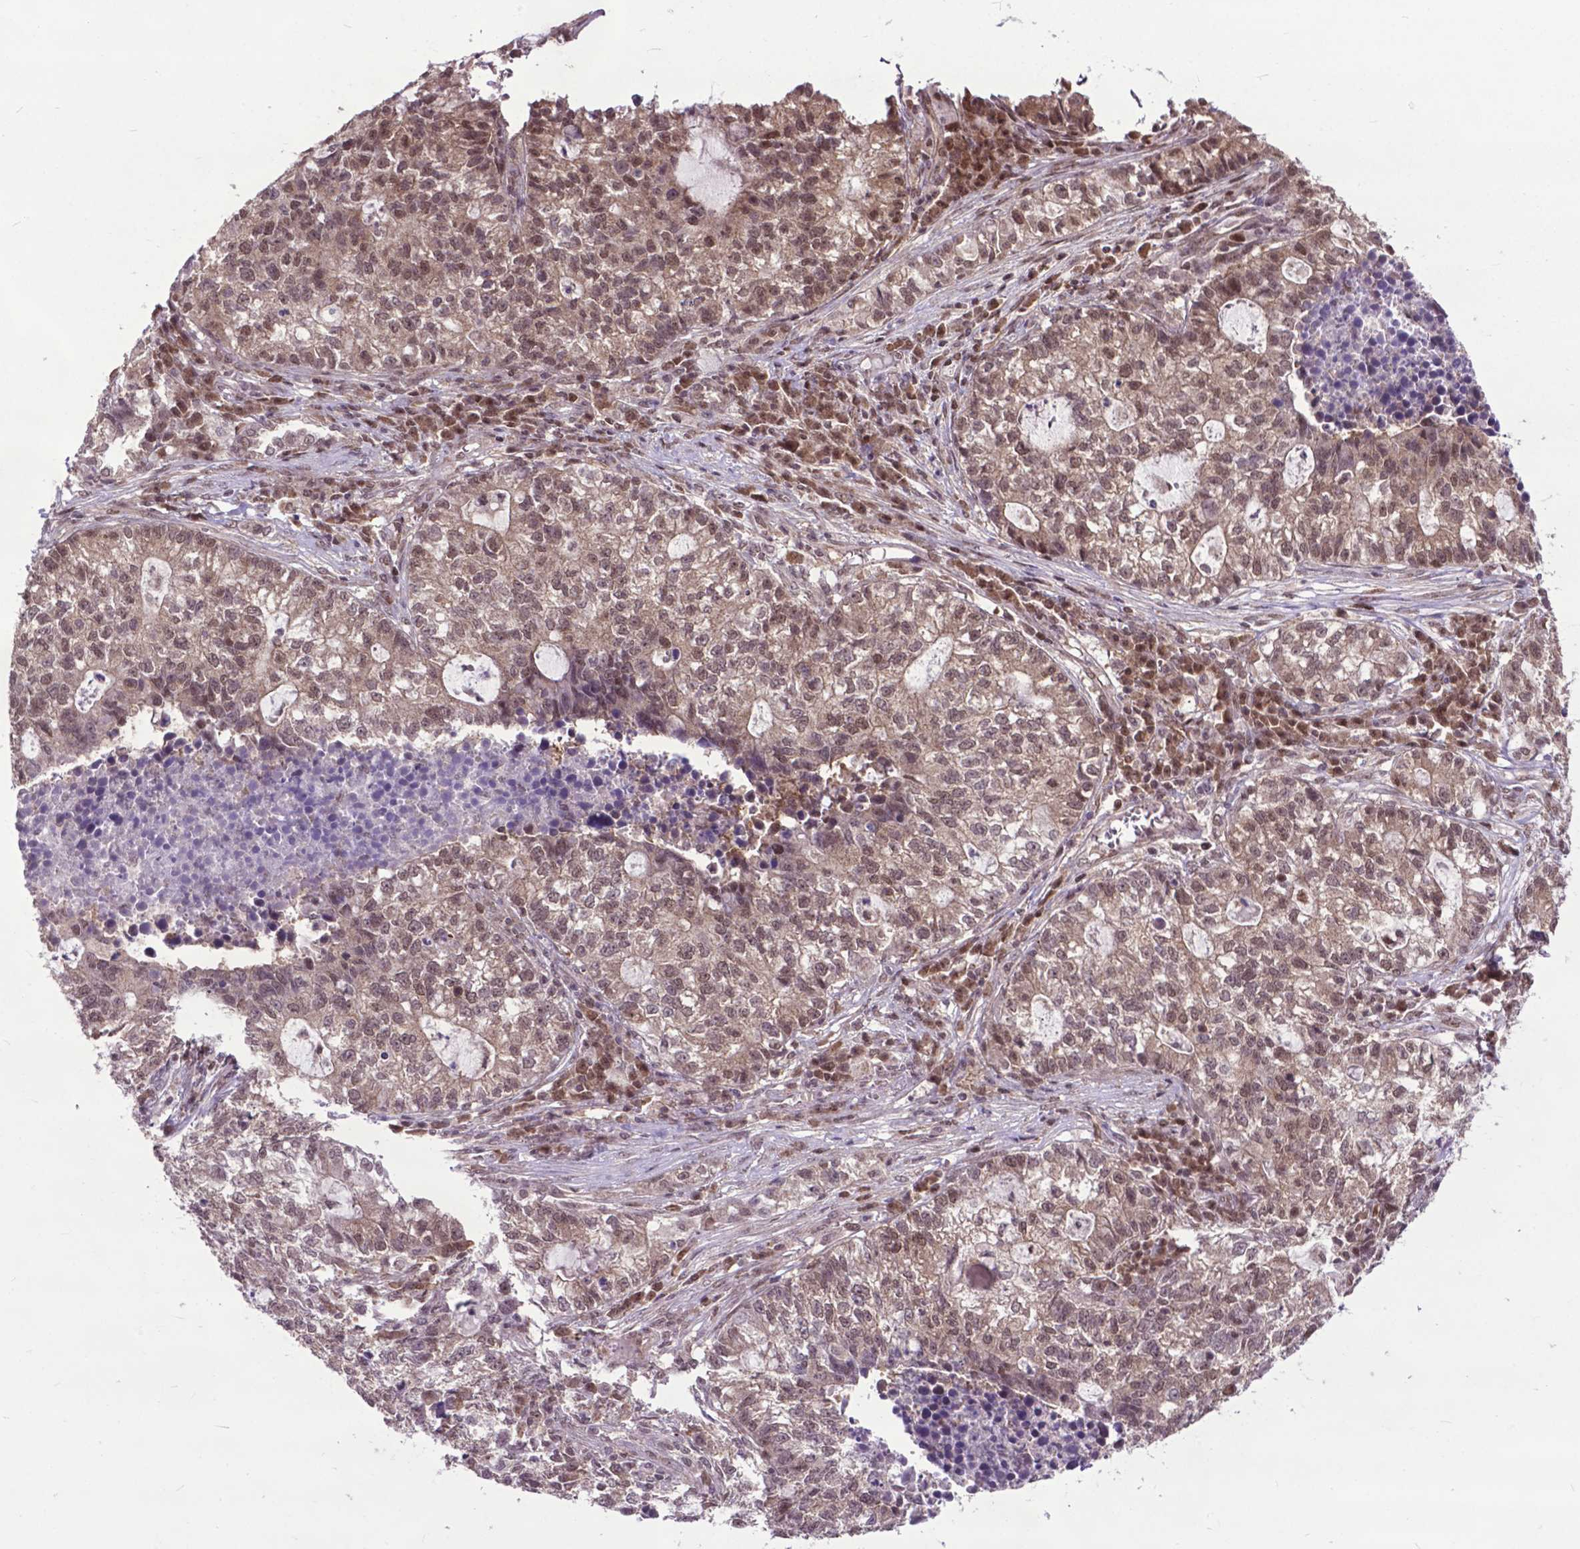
{"staining": {"intensity": "weak", "quantity": ">75%", "location": "nuclear"}, "tissue": "lung cancer", "cell_type": "Tumor cells", "image_type": "cancer", "snomed": [{"axis": "morphology", "description": "Adenocarcinoma, NOS"}, {"axis": "topography", "description": "Lung"}], "caption": "Weak nuclear expression is appreciated in about >75% of tumor cells in lung cancer.", "gene": "FAF1", "patient": {"sex": "male", "age": 57}}